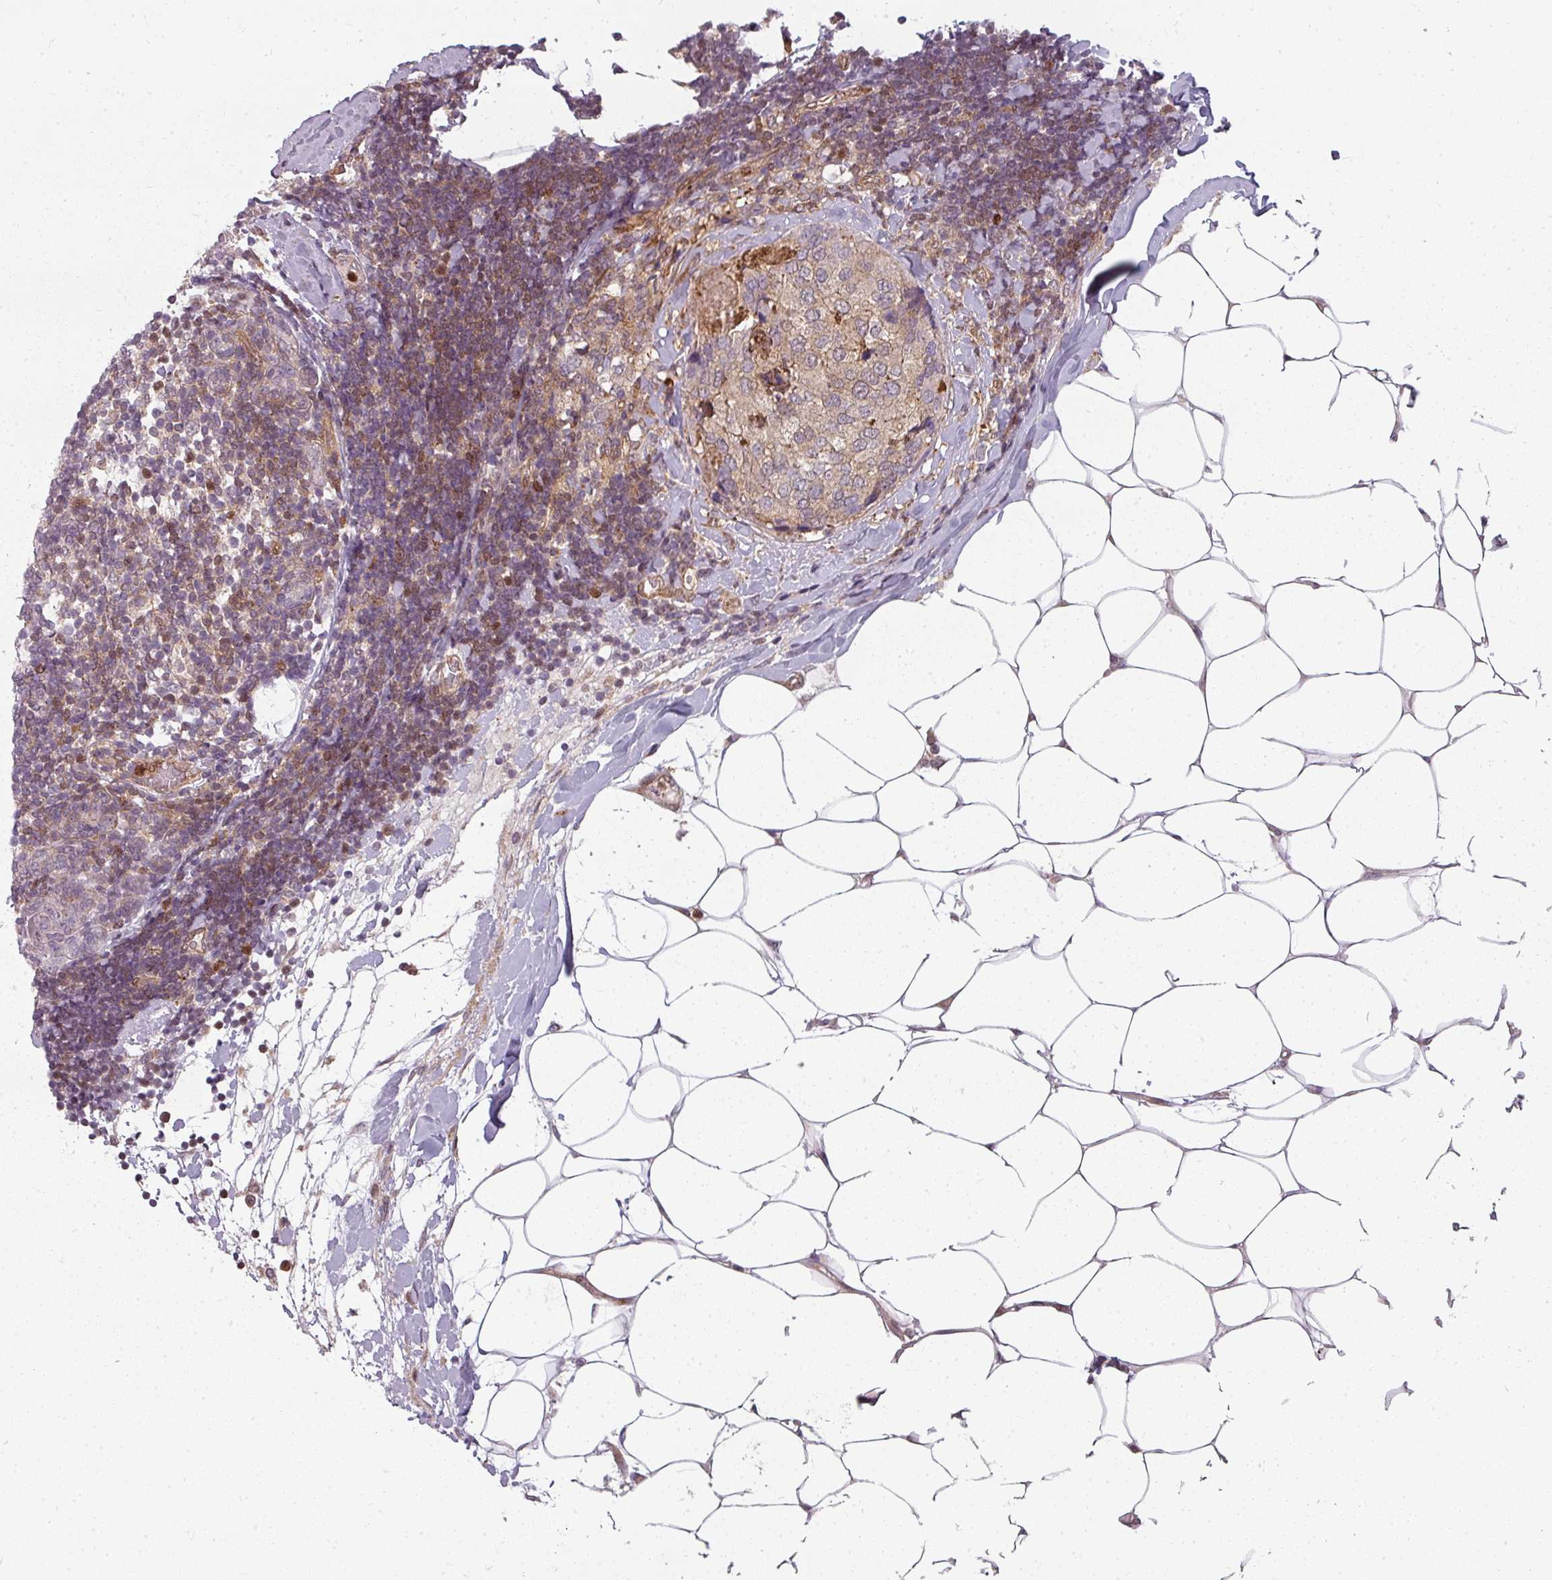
{"staining": {"intensity": "weak", "quantity": "<25%", "location": "cytoplasmic/membranous"}, "tissue": "breast cancer", "cell_type": "Tumor cells", "image_type": "cancer", "snomed": [{"axis": "morphology", "description": "Lobular carcinoma"}, {"axis": "topography", "description": "Breast"}], "caption": "Human breast lobular carcinoma stained for a protein using immunohistochemistry displays no positivity in tumor cells.", "gene": "CLIC1", "patient": {"sex": "female", "age": 59}}